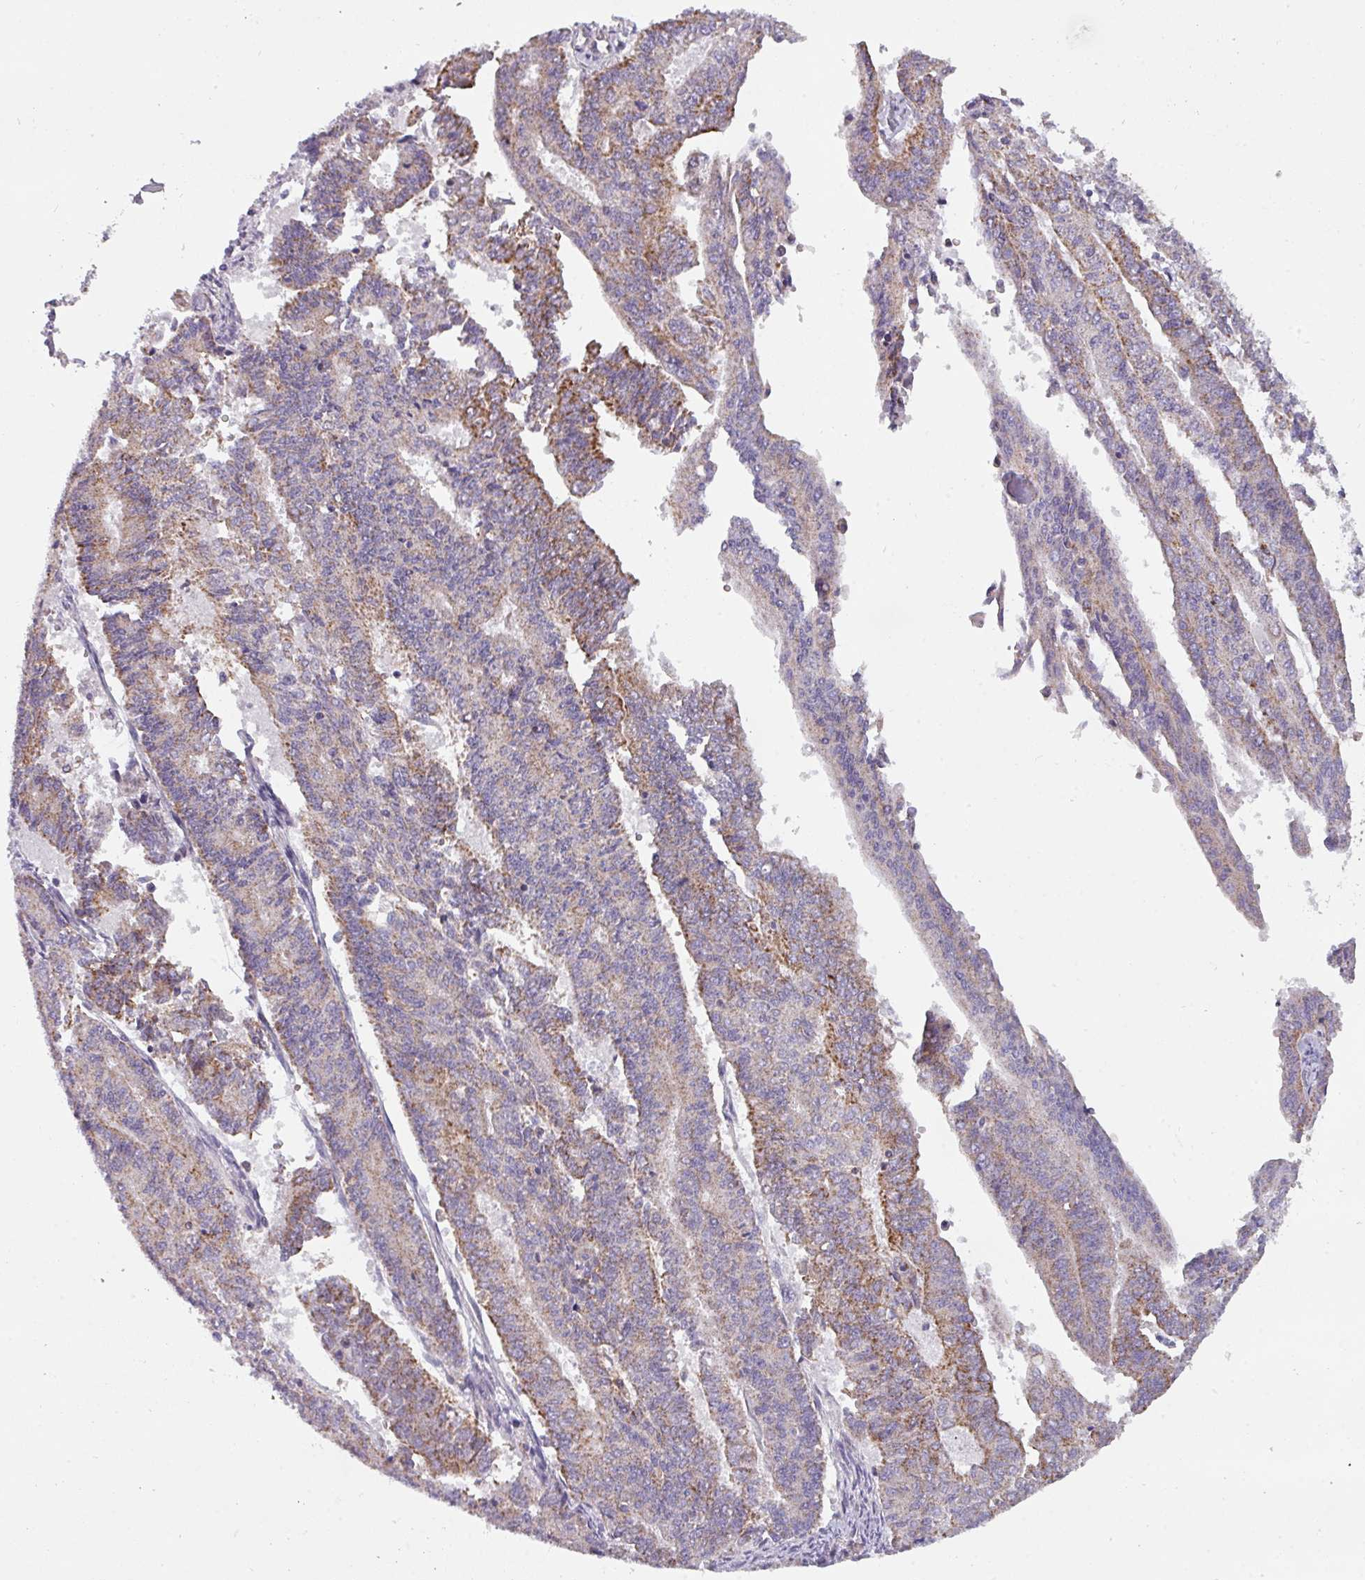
{"staining": {"intensity": "moderate", "quantity": "25%-75%", "location": "cytoplasmic/membranous"}, "tissue": "endometrial cancer", "cell_type": "Tumor cells", "image_type": "cancer", "snomed": [{"axis": "morphology", "description": "Adenocarcinoma, NOS"}, {"axis": "topography", "description": "Endometrium"}], "caption": "A brown stain labels moderate cytoplasmic/membranous expression of a protein in human endometrial cancer tumor cells.", "gene": "C2orf68", "patient": {"sex": "female", "age": 59}}